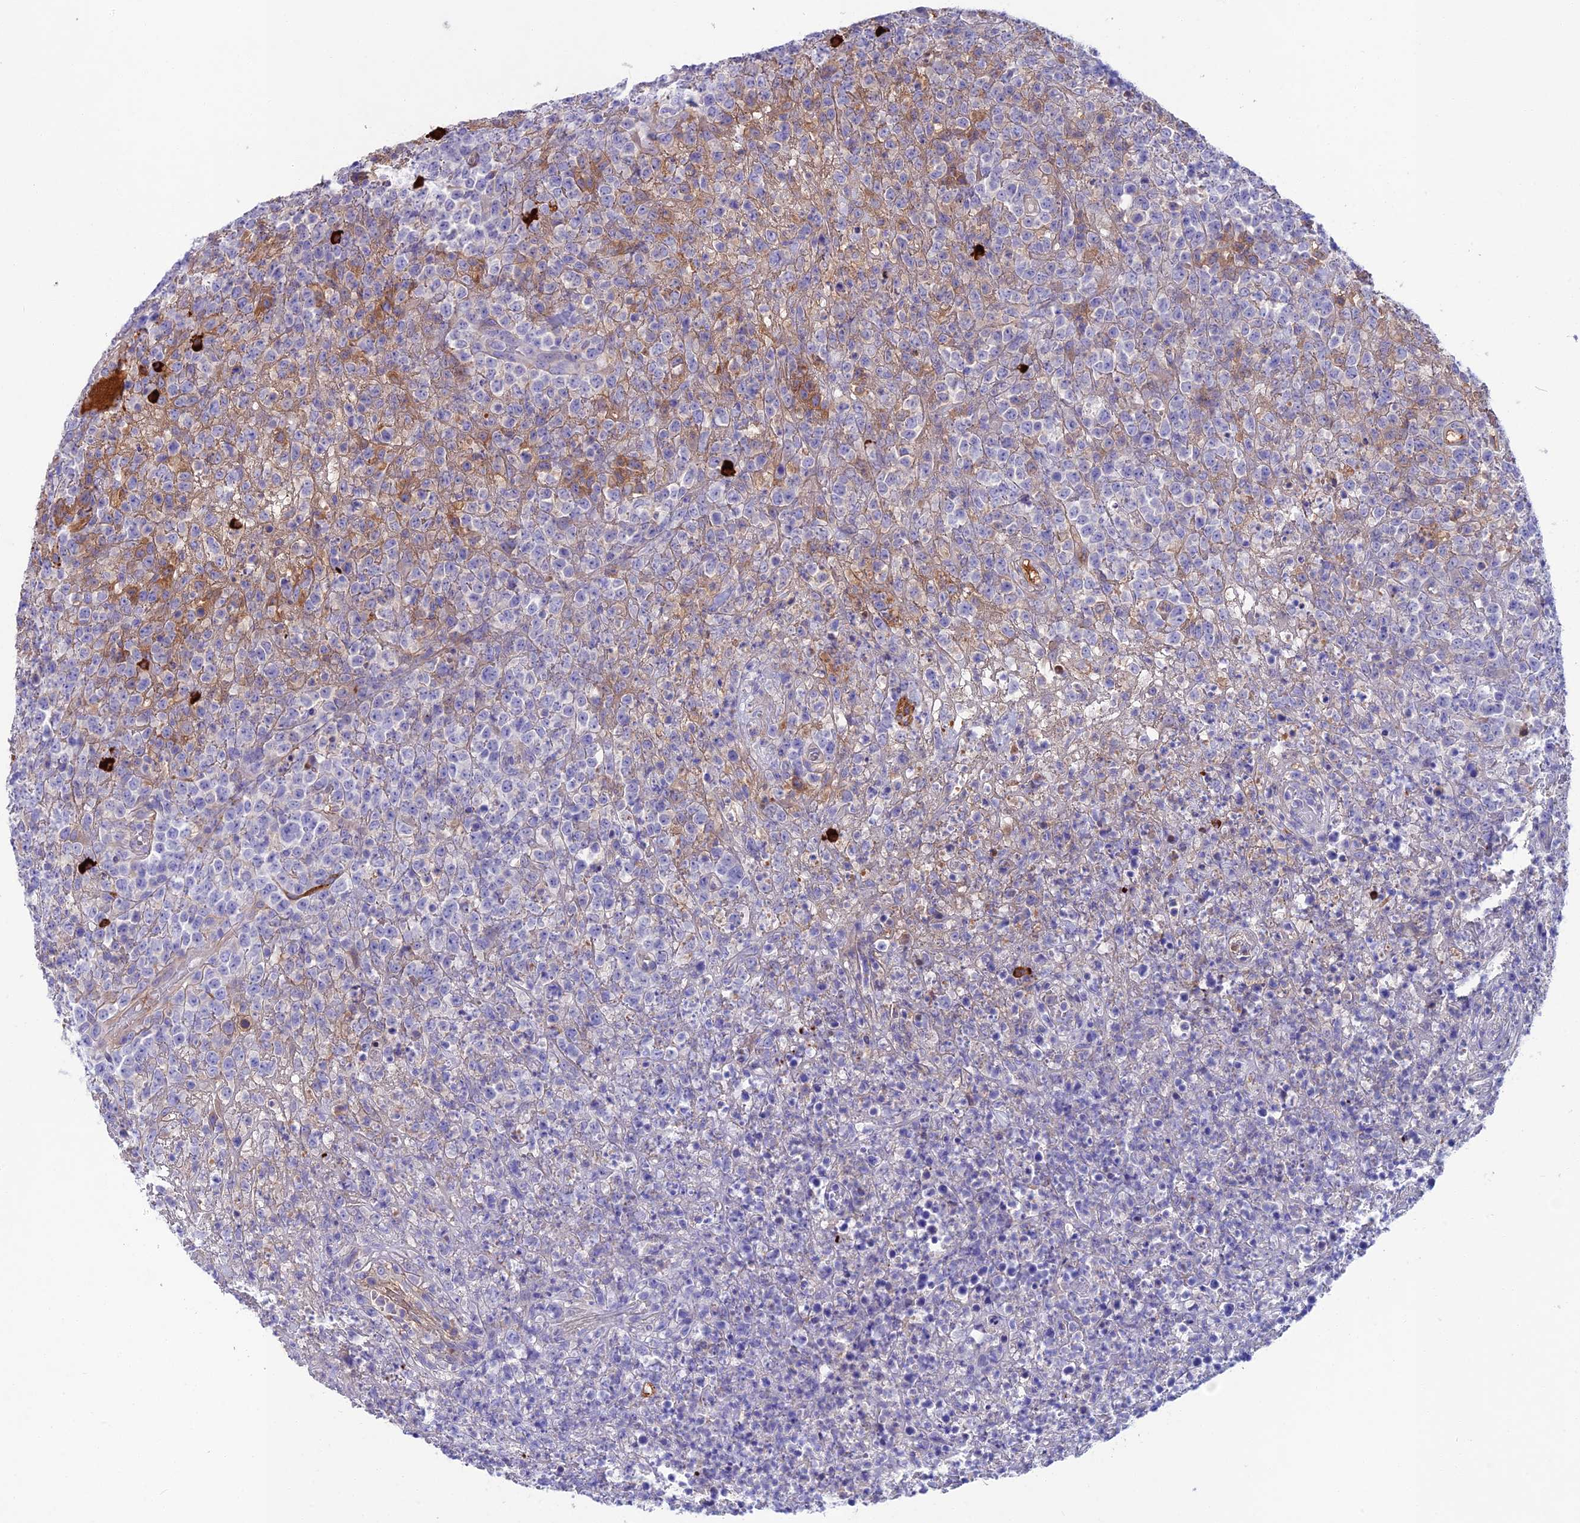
{"staining": {"intensity": "negative", "quantity": "none", "location": "none"}, "tissue": "lymphoma", "cell_type": "Tumor cells", "image_type": "cancer", "snomed": [{"axis": "morphology", "description": "Malignant lymphoma, non-Hodgkin's type, High grade"}, {"axis": "topography", "description": "Colon"}], "caption": "IHC histopathology image of malignant lymphoma, non-Hodgkin's type (high-grade) stained for a protein (brown), which shows no positivity in tumor cells. (Stains: DAB (3,3'-diaminobenzidine) immunohistochemistry with hematoxylin counter stain, Microscopy: brightfield microscopy at high magnification).", "gene": "SNAP91", "patient": {"sex": "female", "age": 53}}